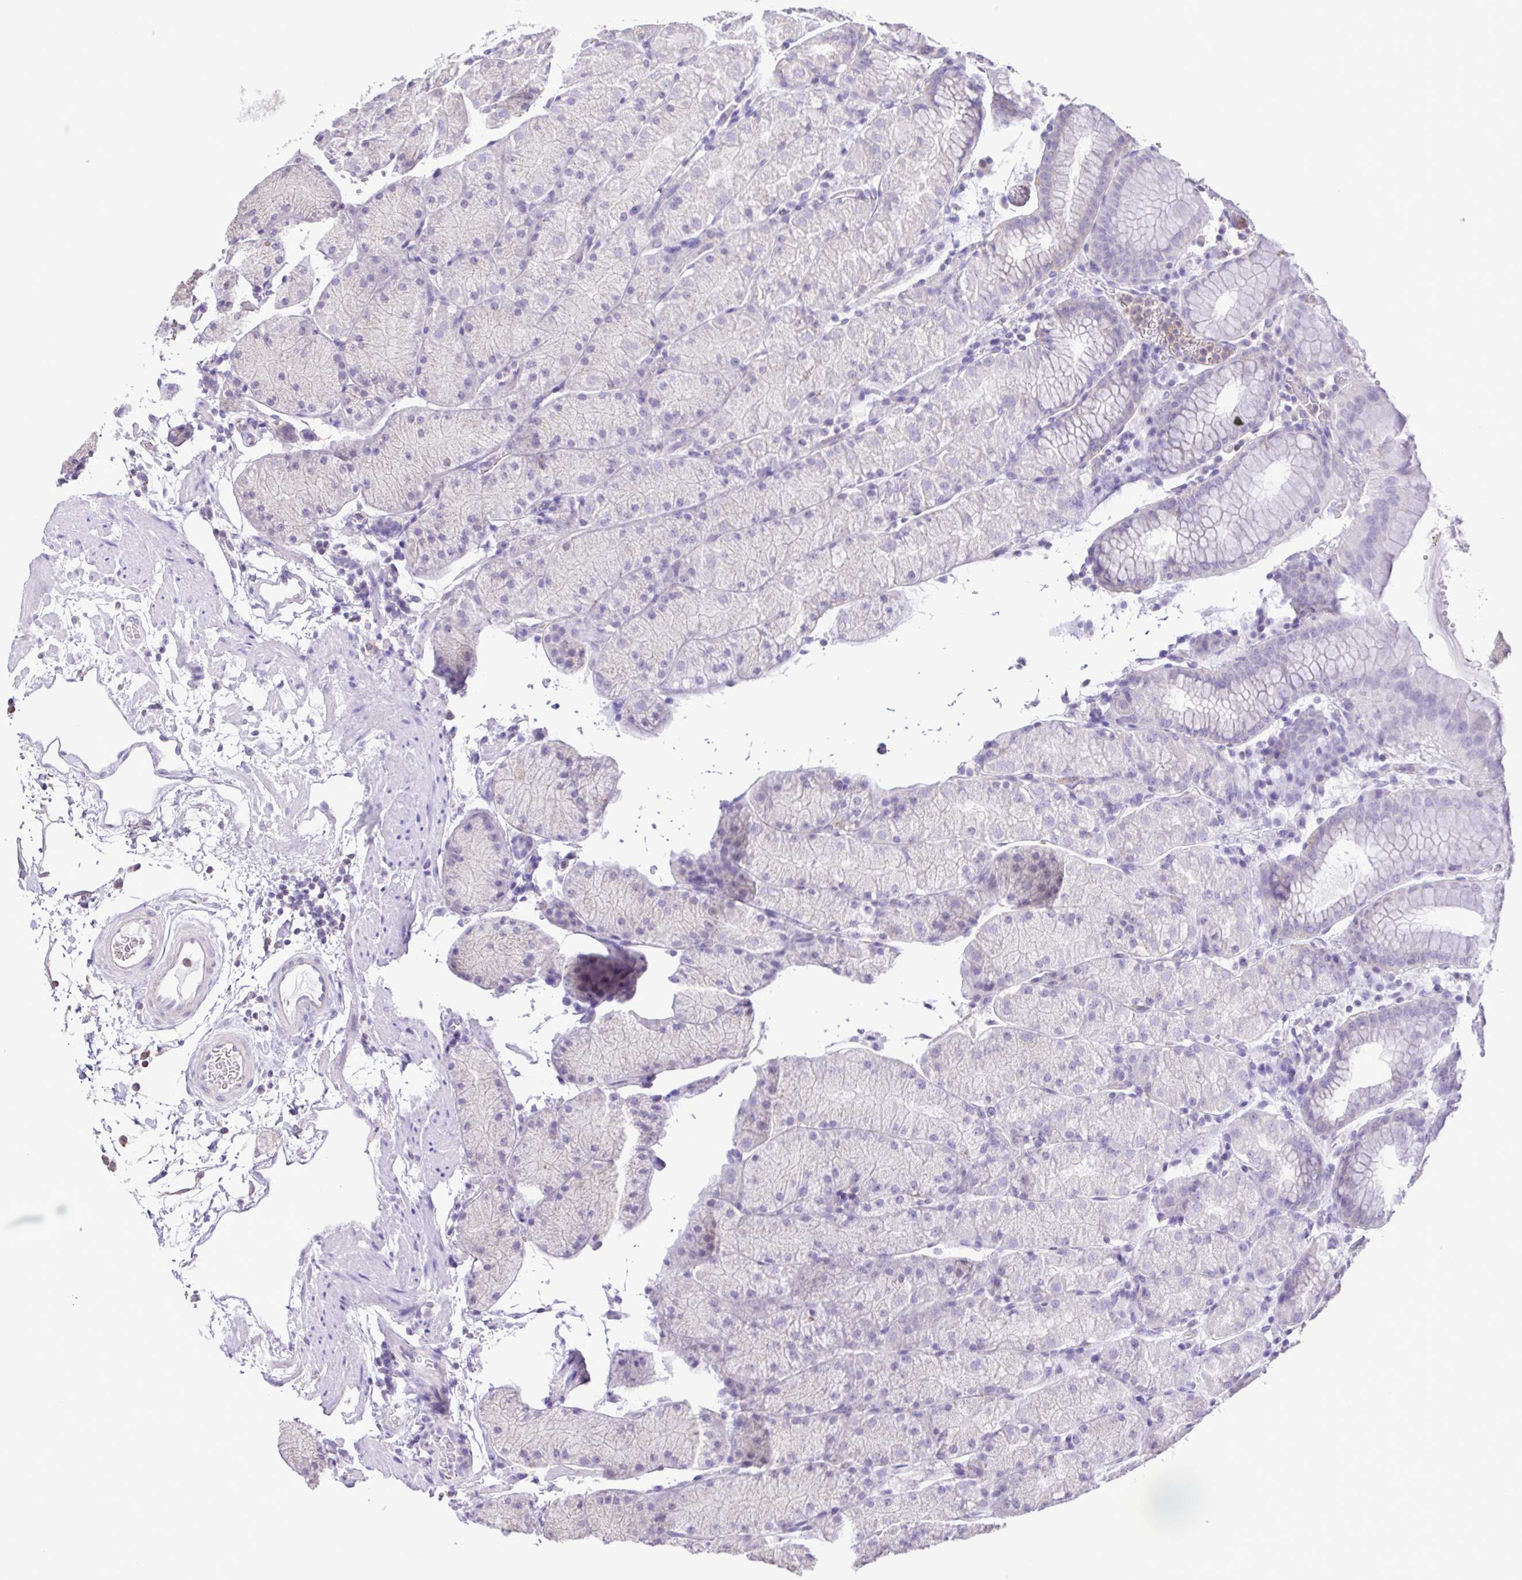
{"staining": {"intensity": "moderate", "quantity": "<25%", "location": "cytoplasmic/membranous"}, "tissue": "stomach", "cell_type": "Glandular cells", "image_type": "normal", "snomed": [{"axis": "morphology", "description": "Normal tissue, NOS"}, {"axis": "topography", "description": "Stomach, upper"}, {"axis": "topography", "description": "Stomach"}], "caption": "High-power microscopy captured an immunohistochemistry micrograph of normal stomach, revealing moderate cytoplasmic/membranous staining in approximately <25% of glandular cells. The protein is stained brown, and the nuclei are stained in blue (DAB IHC with brightfield microscopy, high magnification).", "gene": "CYP17A1", "patient": {"sex": "male", "age": 76}}